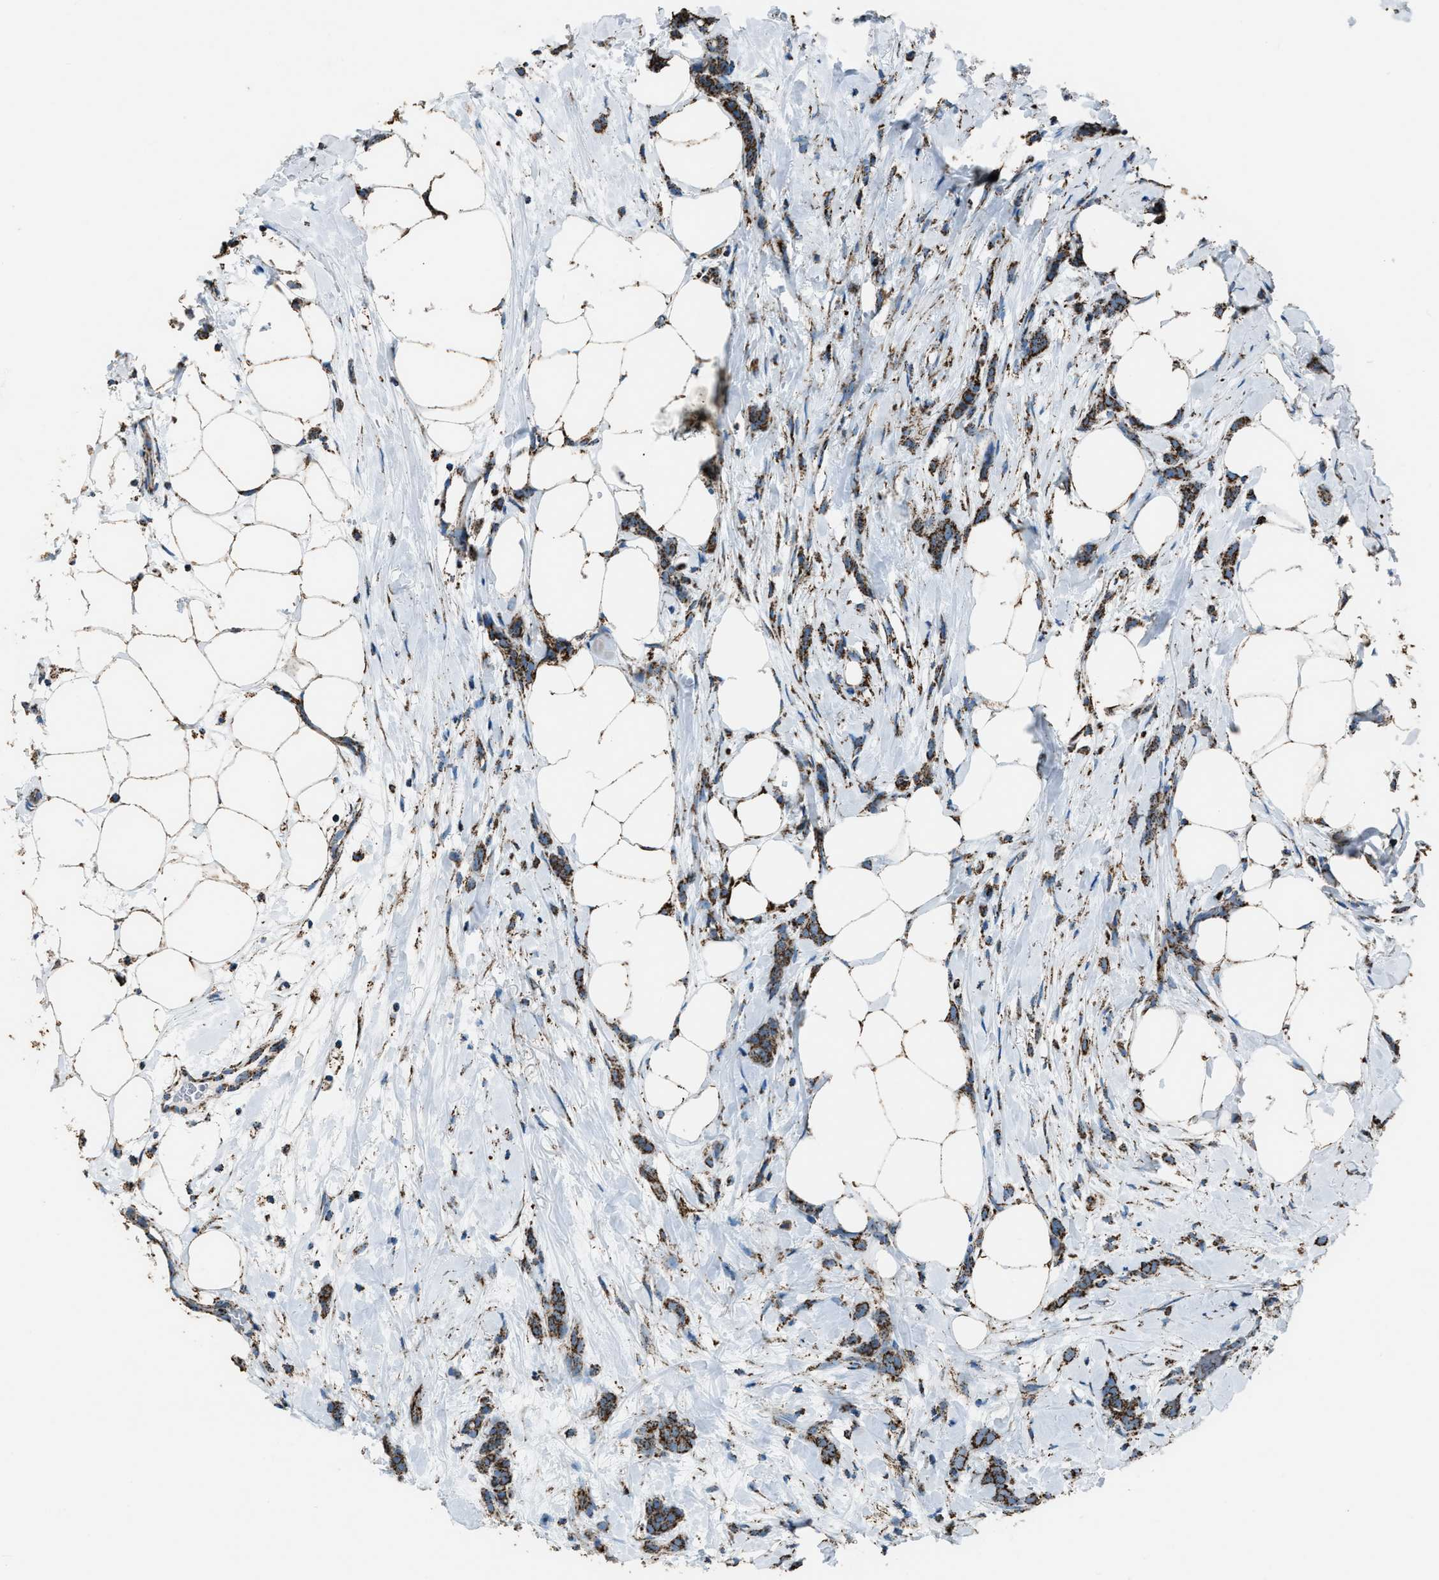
{"staining": {"intensity": "strong", "quantity": ">75%", "location": "cytoplasmic/membranous"}, "tissue": "breast cancer", "cell_type": "Tumor cells", "image_type": "cancer", "snomed": [{"axis": "morphology", "description": "Lobular carcinoma, in situ"}, {"axis": "morphology", "description": "Lobular carcinoma"}, {"axis": "topography", "description": "Breast"}], "caption": "Breast lobular carcinoma in situ stained with a brown dye displays strong cytoplasmic/membranous positive expression in approximately >75% of tumor cells.", "gene": "MDH2", "patient": {"sex": "female", "age": 41}}